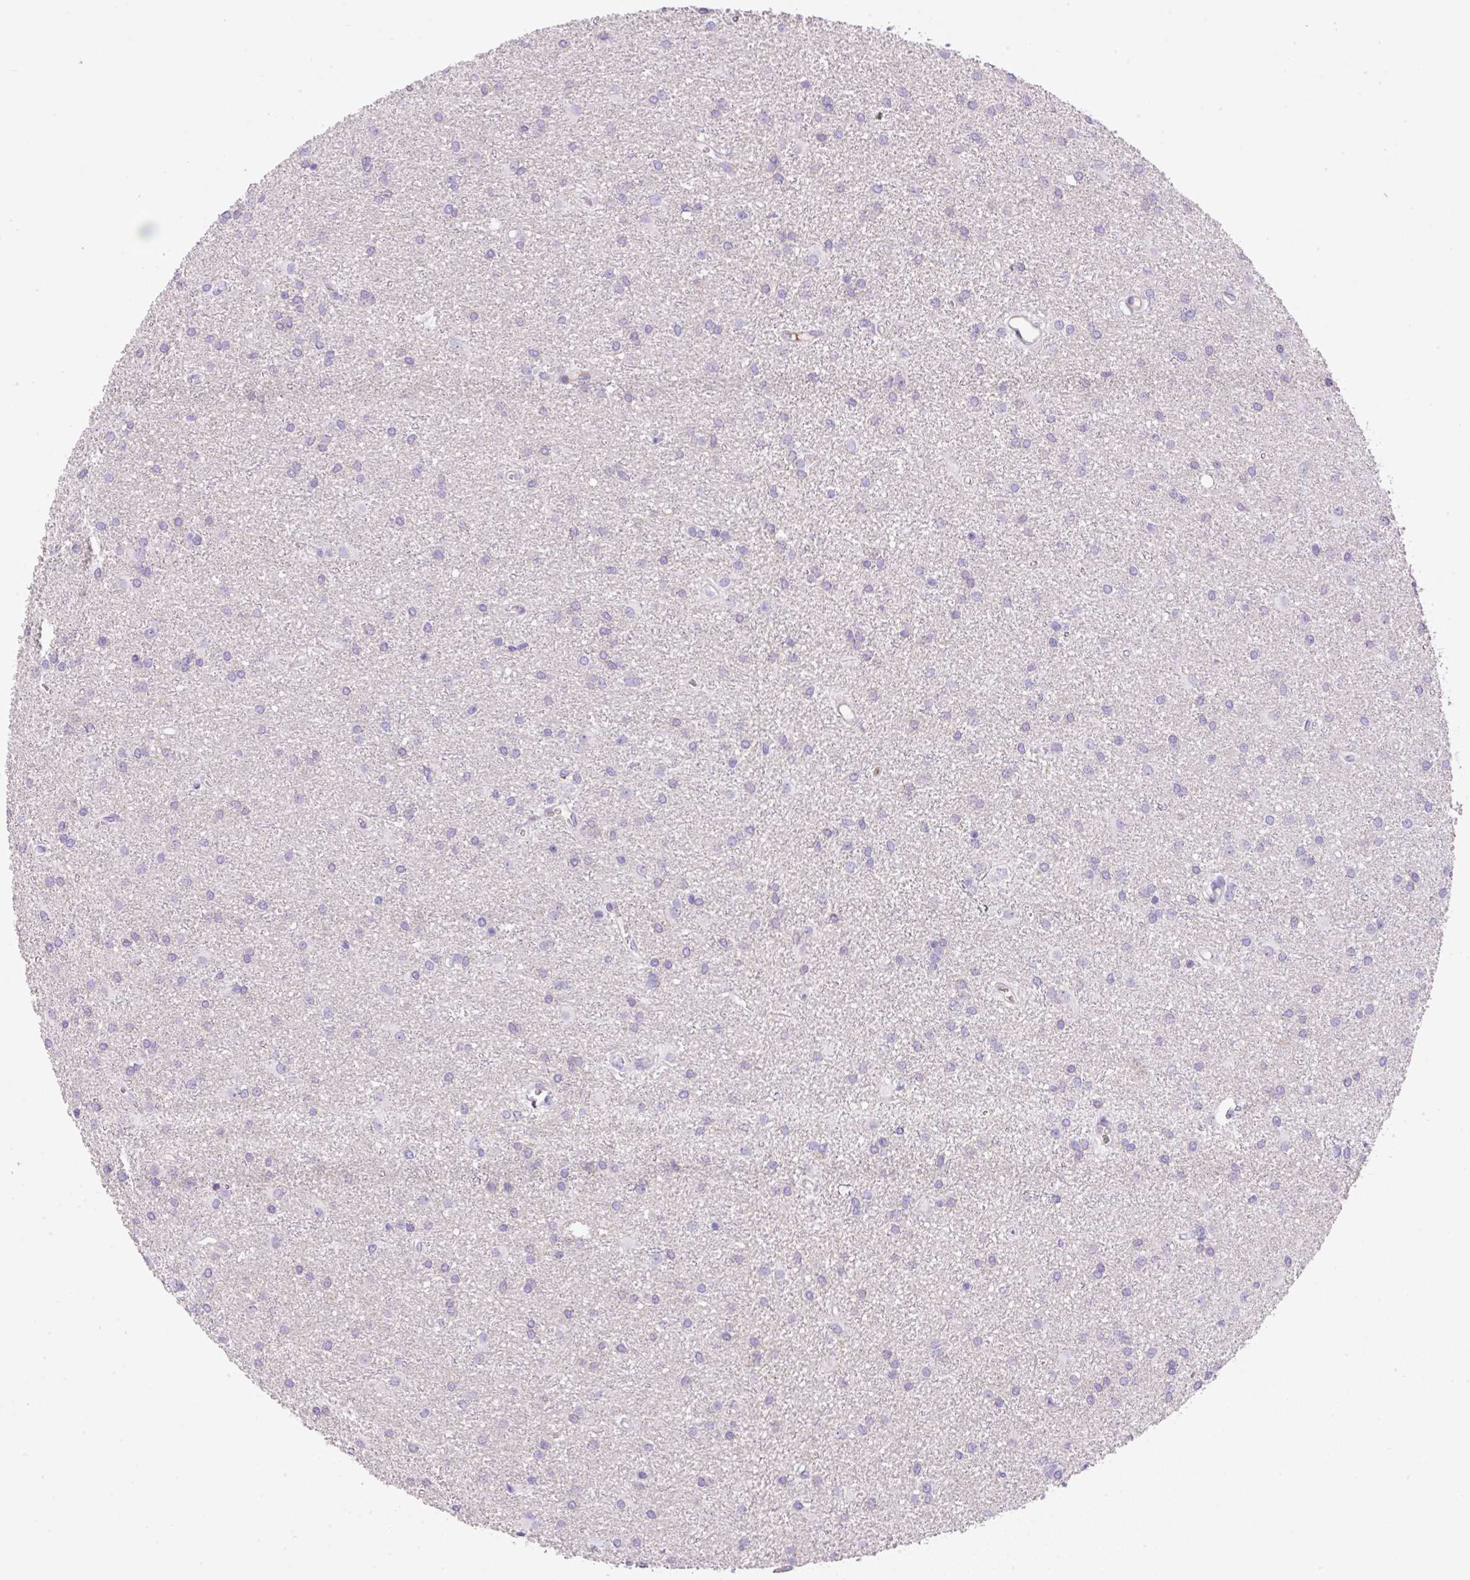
{"staining": {"intensity": "negative", "quantity": "none", "location": "none"}, "tissue": "glioma", "cell_type": "Tumor cells", "image_type": "cancer", "snomed": [{"axis": "morphology", "description": "Glioma, malignant, High grade"}, {"axis": "topography", "description": "Brain"}], "caption": "The photomicrograph demonstrates no staining of tumor cells in glioma.", "gene": "TDRD15", "patient": {"sex": "female", "age": 50}}